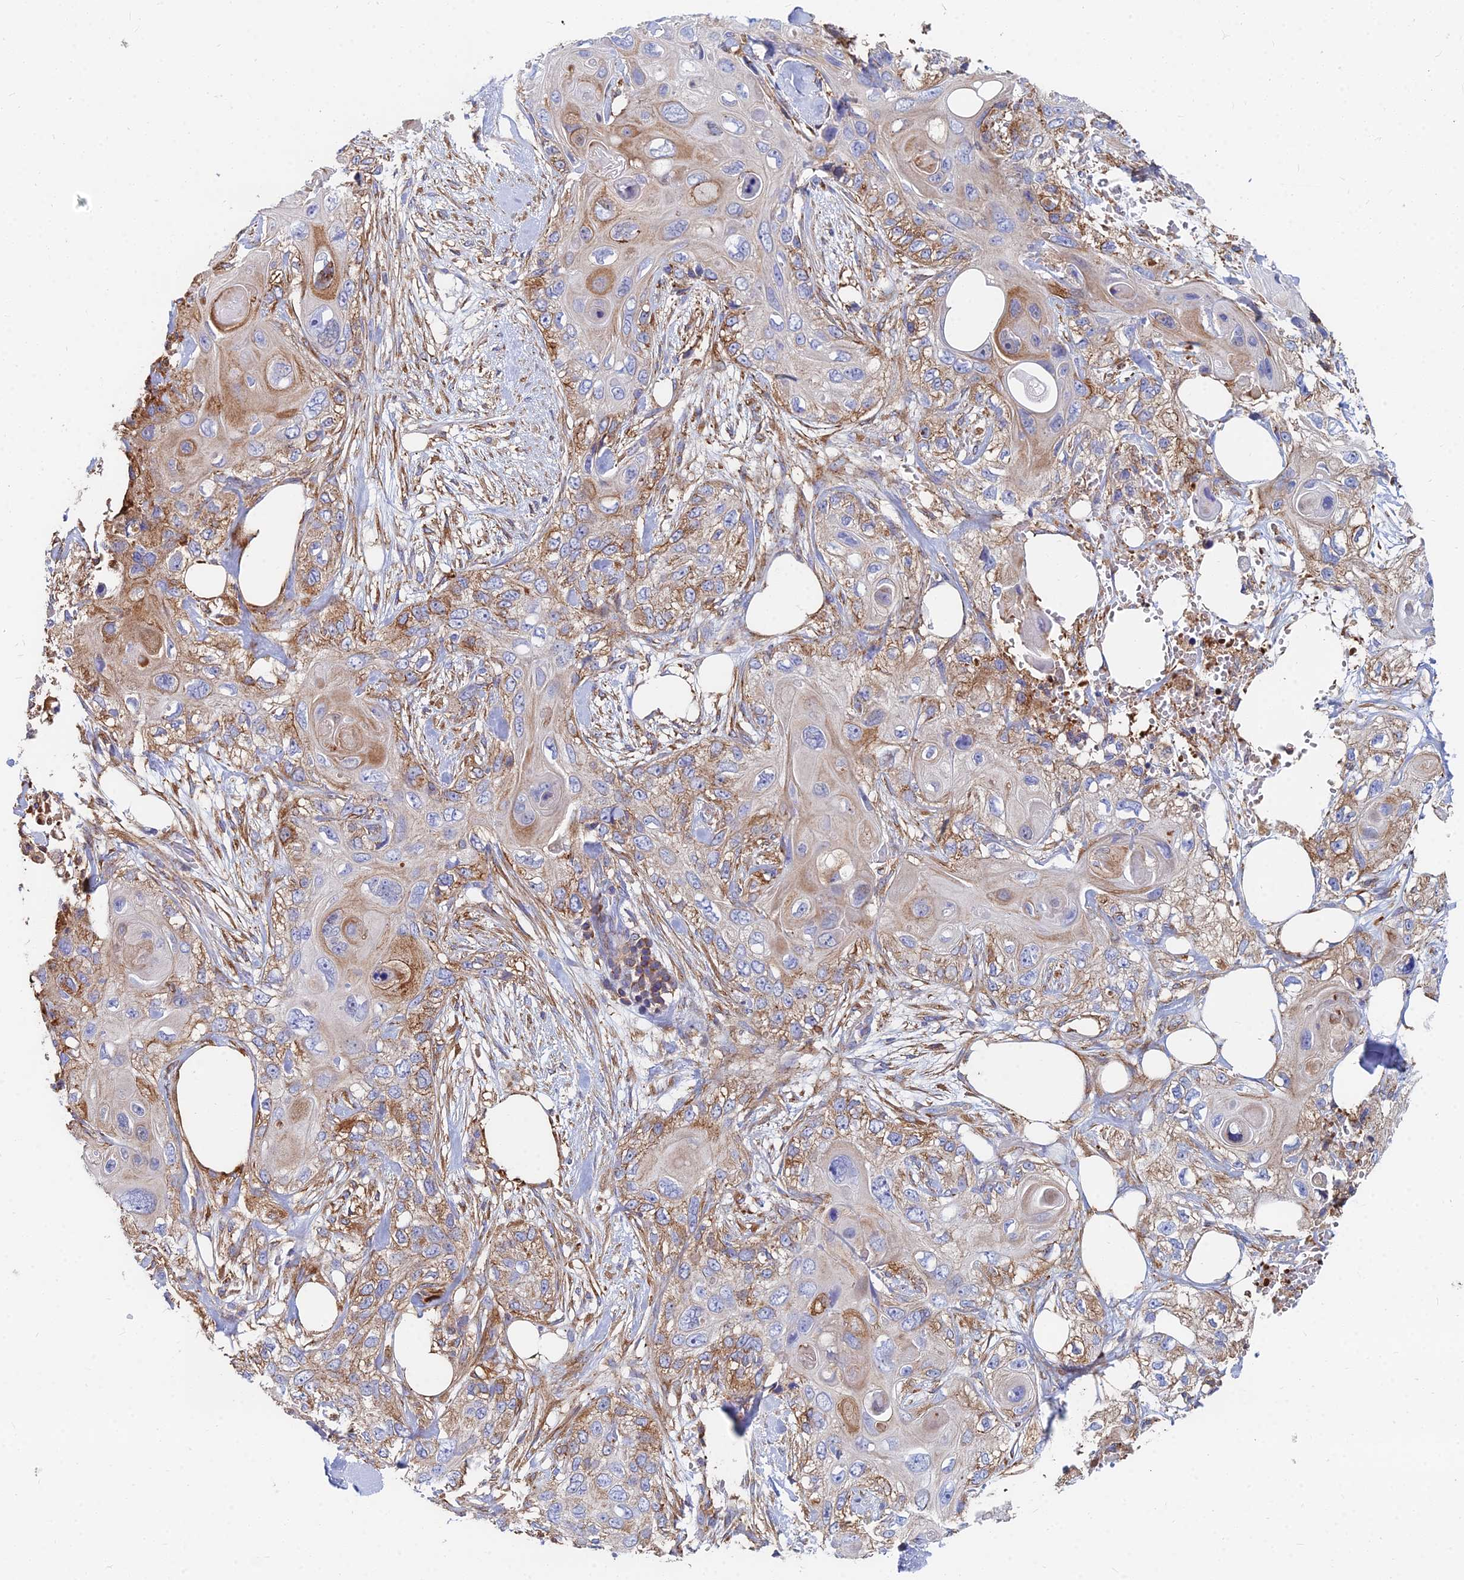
{"staining": {"intensity": "moderate", "quantity": "25%-75%", "location": "cytoplasmic/membranous"}, "tissue": "skin cancer", "cell_type": "Tumor cells", "image_type": "cancer", "snomed": [{"axis": "morphology", "description": "Normal tissue, NOS"}, {"axis": "morphology", "description": "Squamous cell carcinoma, NOS"}, {"axis": "topography", "description": "Skin"}], "caption": "Tumor cells exhibit moderate cytoplasmic/membranous expression in approximately 25%-75% of cells in skin squamous cell carcinoma.", "gene": "GPR42", "patient": {"sex": "male", "age": 72}}